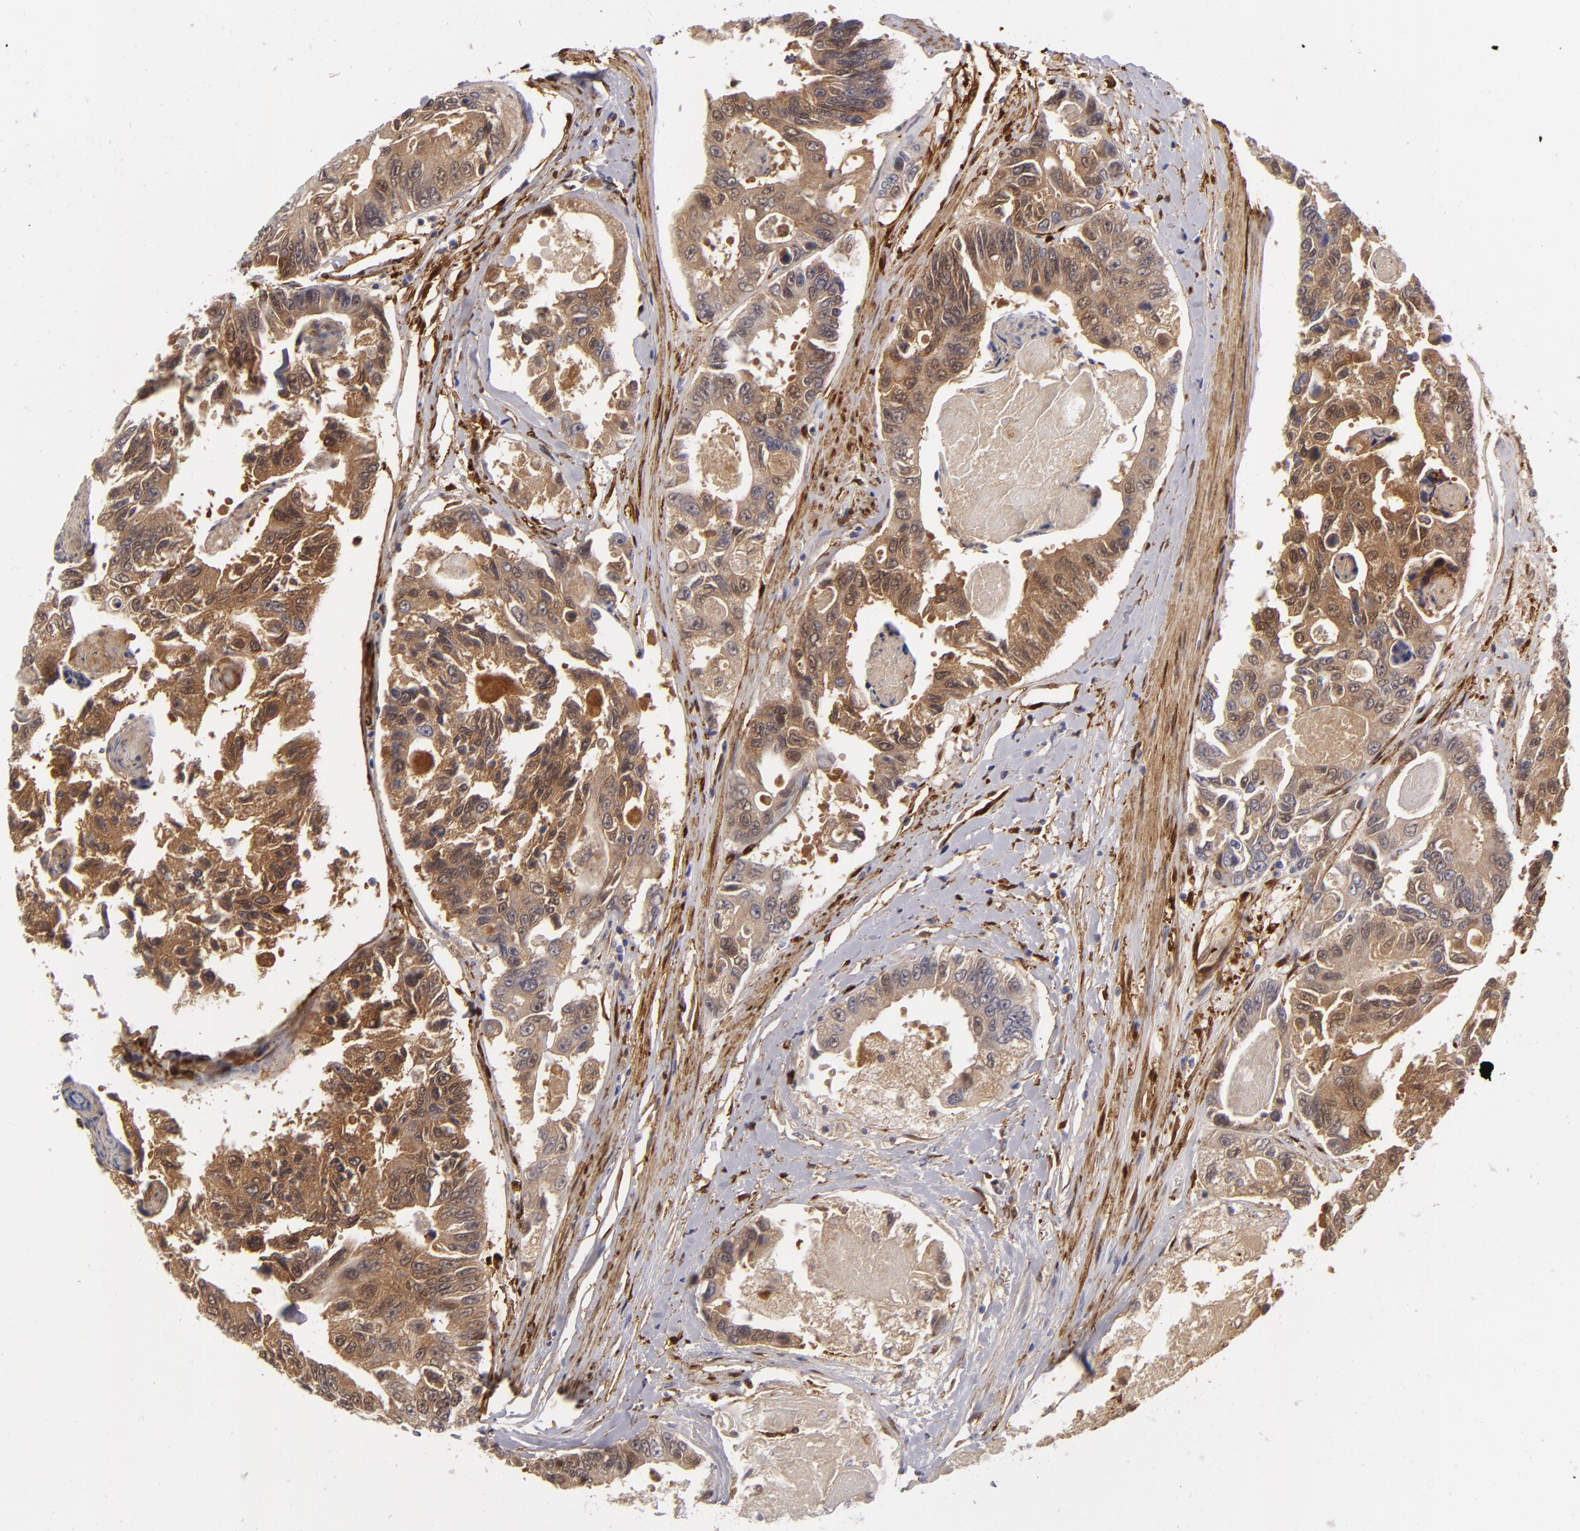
{"staining": {"intensity": "moderate", "quantity": ">75%", "location": "cytoplasmic/membranous"}, "tissue": "colorectal cancer", "cell_type": "Tumor cells", "image_type": "cancer", "snomed": [{"axis": "morphology", "description": "Adenocarcinoma, NOS"}, {"axis": "topography", "description": "Colon"}], "caption": "Immunohistochemistry (IHC) staining of colorectal adenocarcinoma, which demonstrates medium levels of moderate cytoplasmic/membranous expression in approximately >75% of tumor cells indicating moderate cytoplasmic/membranous protein staining. The staining was performed using DAB (3,3'-diaminobenzidine) (brown) for protein detection and nuclei were counterstained in hematoxylin (blue).", "gene": "VCL", "patient": {"sex": "female", "age": 86}}